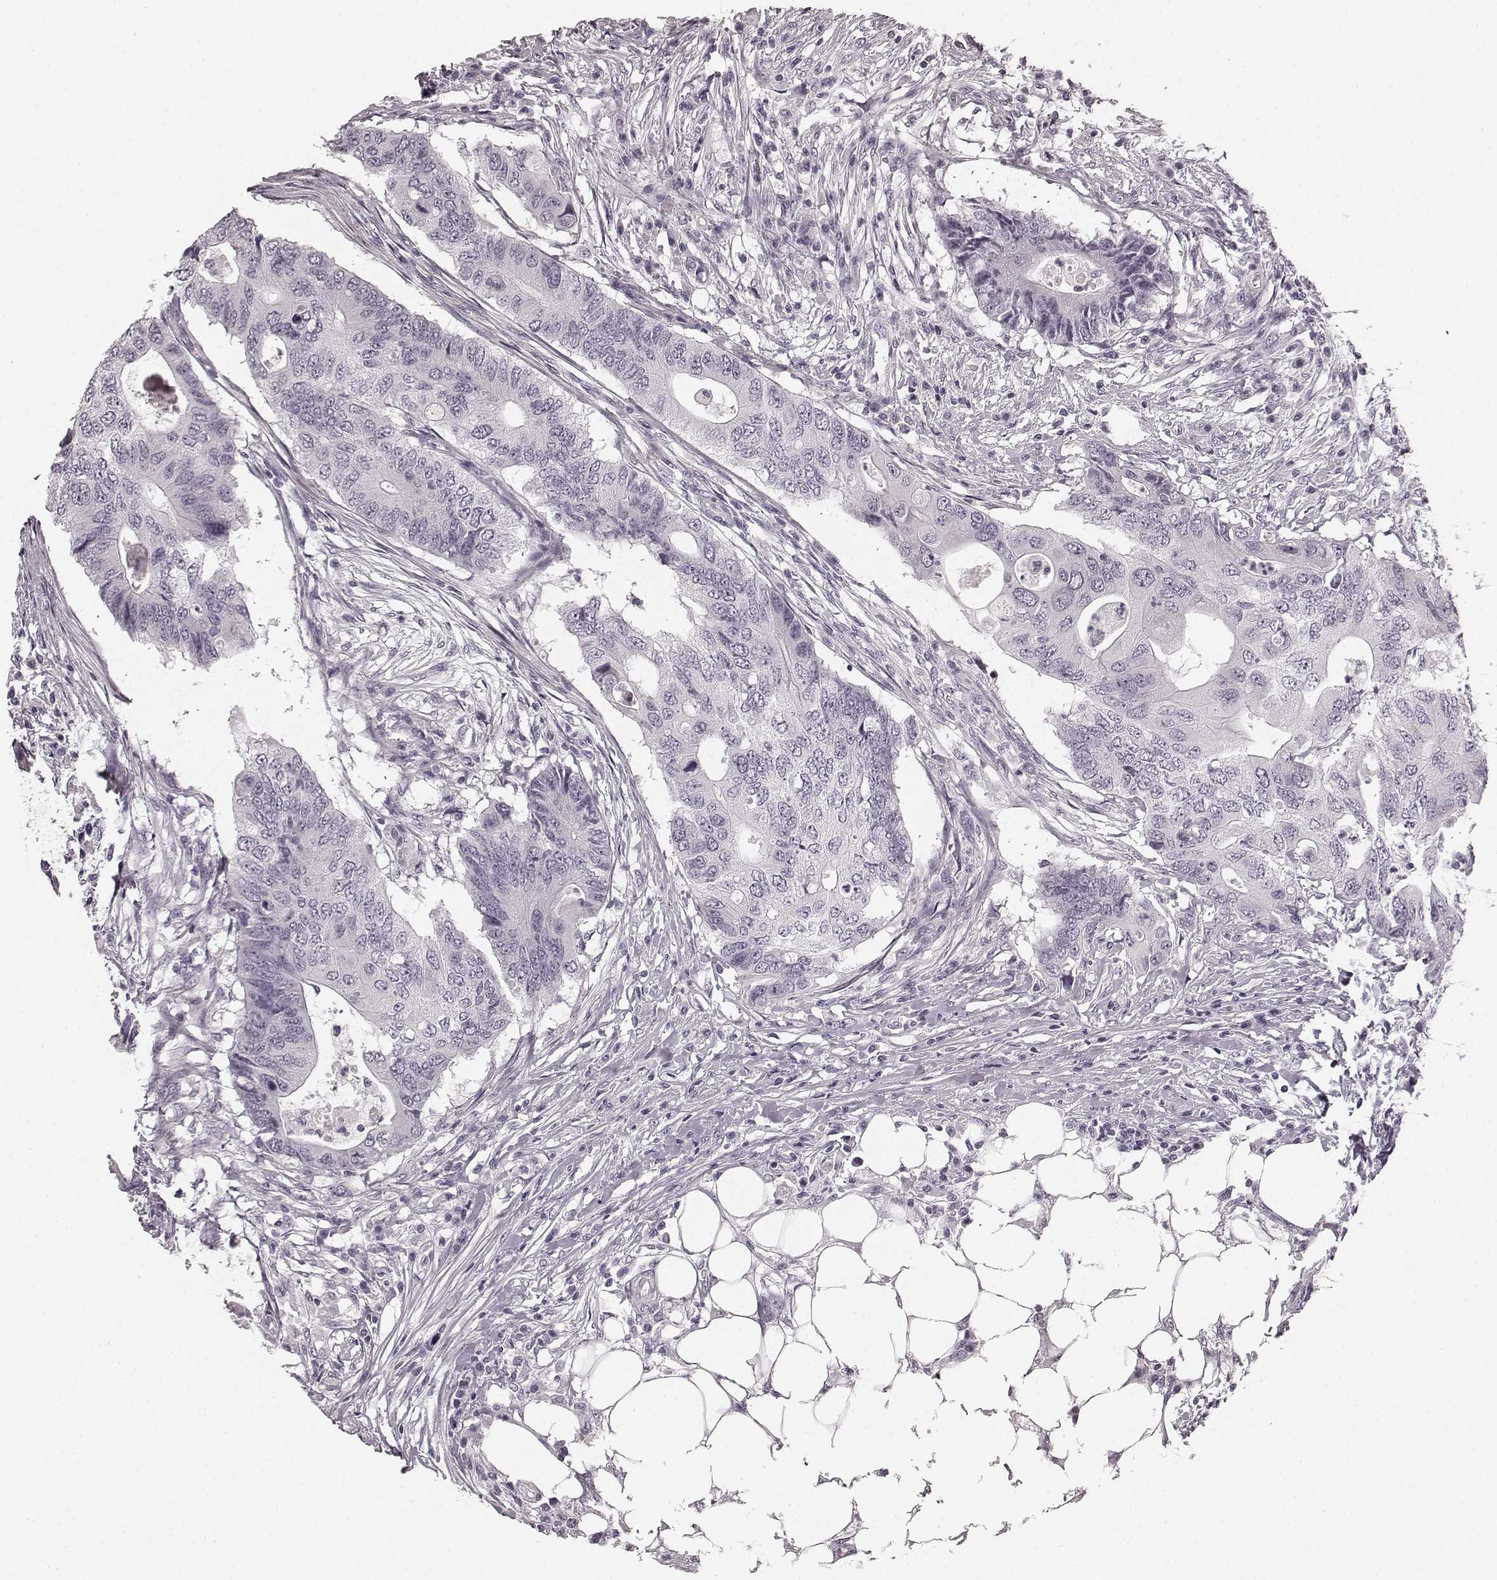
{"staining": {"intensity": "negative", "quantity": "none", "location": "none"}, "tissue": "colorectal cancer", "cell_type": "Tumor cells", "image_type": "cancer", "snomed": [{"axis": "morphology", "description": "Adenocarcinoma, NOS"}, {"axis": "topography", "description": "Colon"}], "caption": "DAB (3,3'-diaminobenzidine) immunohistochemical staining of human colorectal cancer exhibits no significant expression in tumor cells.", "gene": "TMPRSS15", "patient": {"sex": "male", "age": 71}}